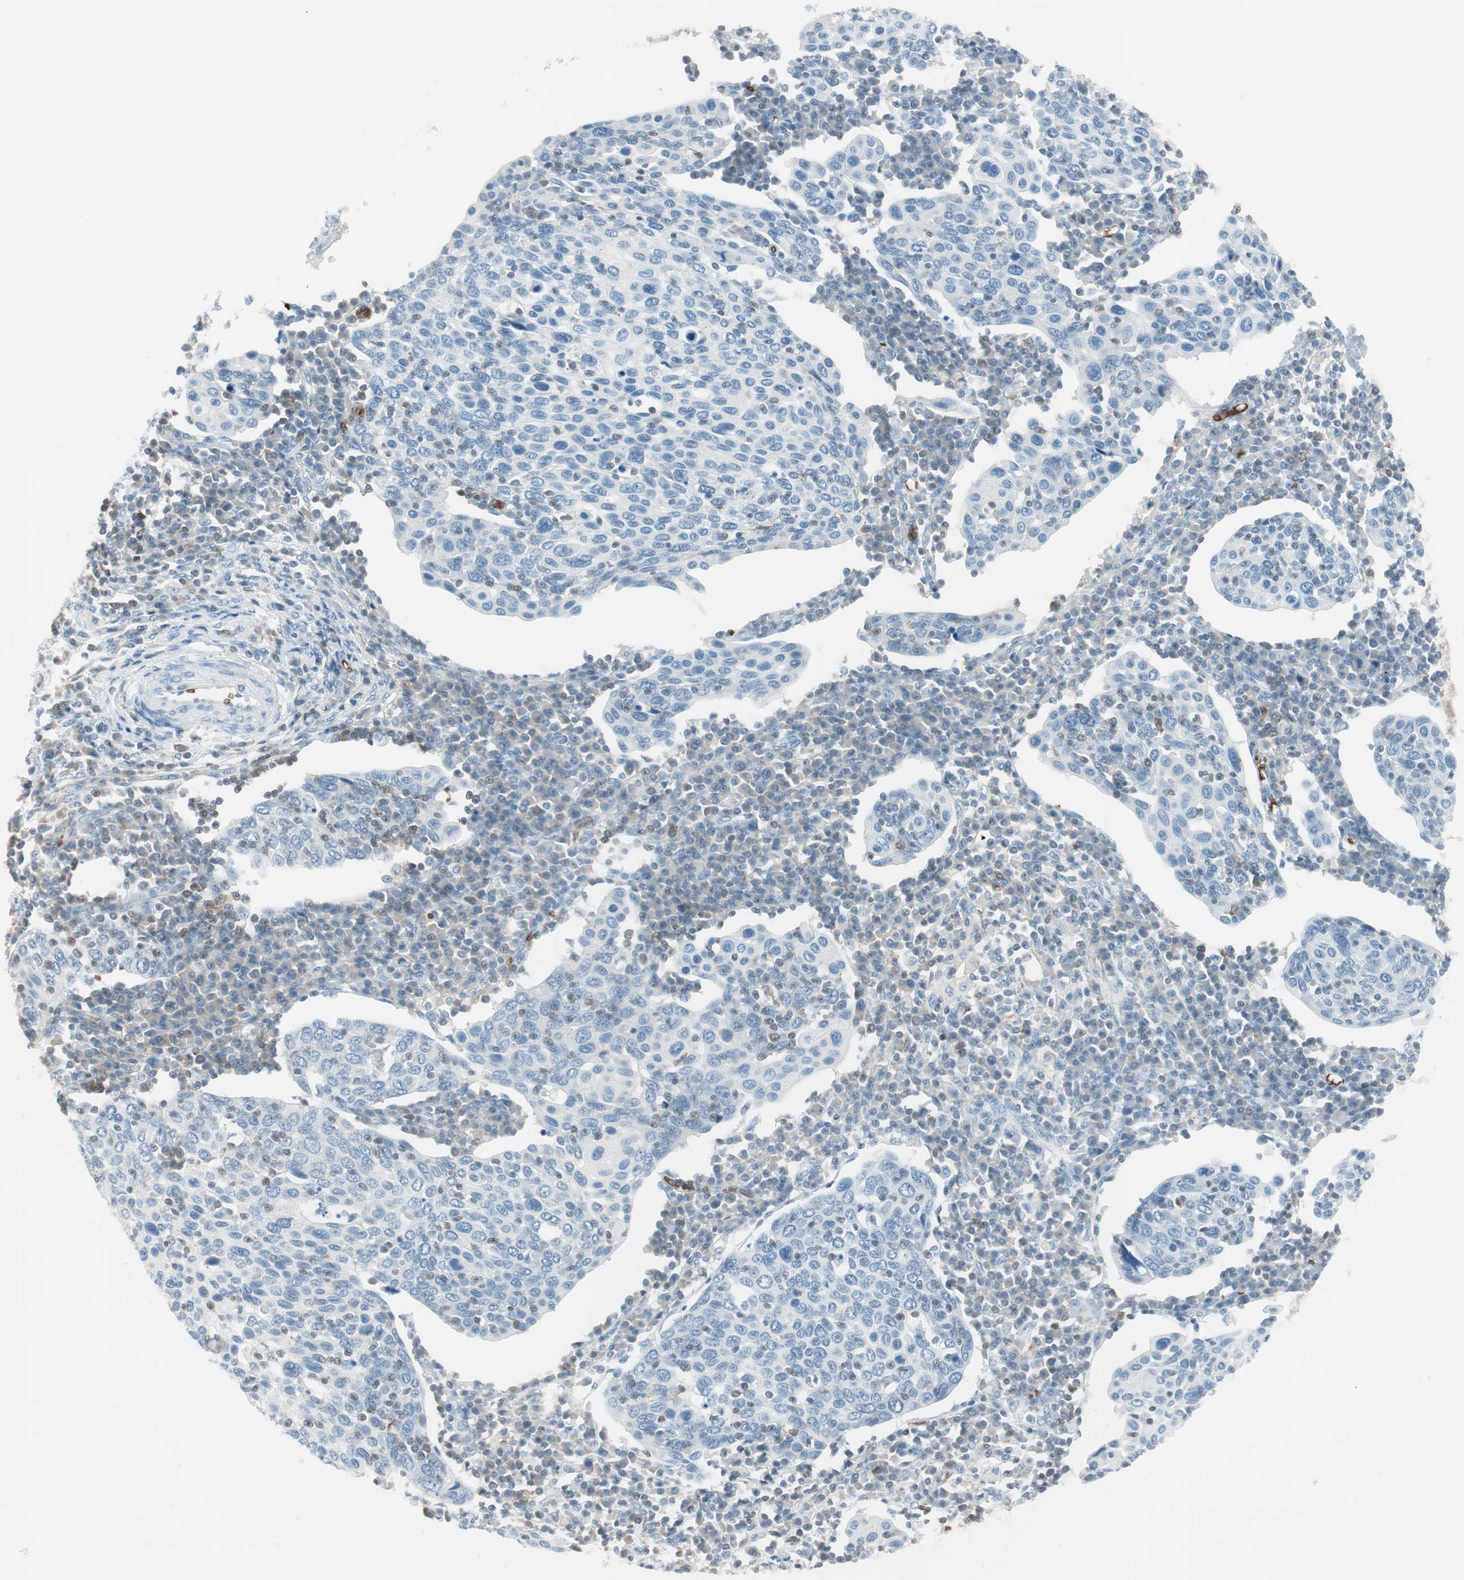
{"staining": {"intensity": "negative", "quantity": "none", "location": "none"}, "tissue": "cervical cancer", "cell_type": "Tumor cells", "image_type": "cancer", "snomed": [{"axis": "morphology", "description": "Squamous cell carcinoma, NOS"}, {"axis": "topography", "description": "Cervix"}], "caption": "An image of cervical squamous cell carcinoma stained for a protein reveals no brown staining in tumor cells.", "gene": "MAP4K1", "patient": {"sex": "female", "age": 40}}